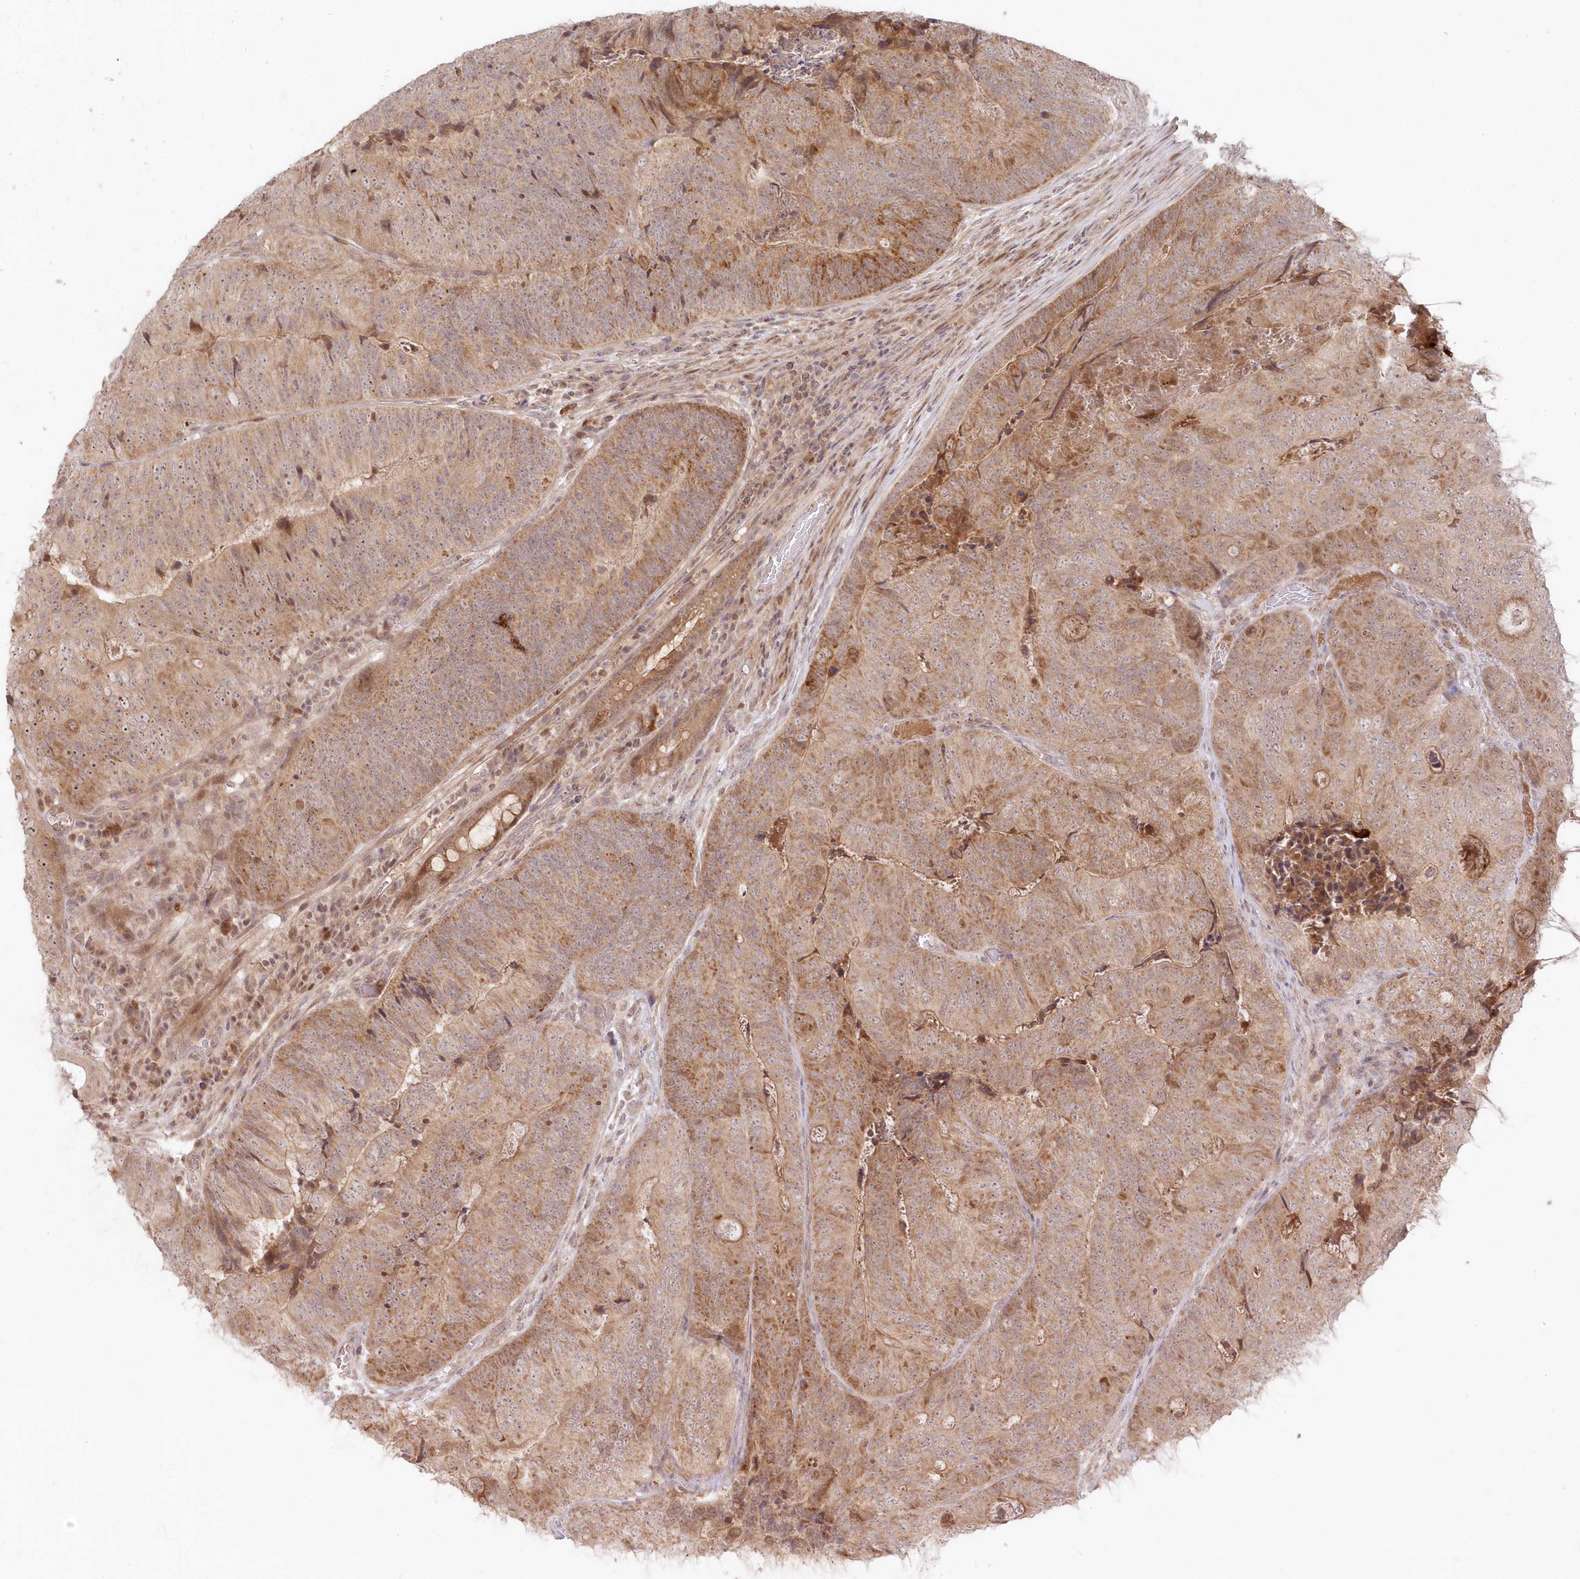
{"staining": {"intensity": "moderate", "quantity": ">75%", "location": "cytoplasmic/membranous,nuclear"}, "tissue": "colorectal cancer", "cell_type": "Tumor cells", "image_type": "cancer", "snomed": [{"axis": "morphology", "description": "Adenocarcinoma, NOS"}, {"axis": "topography", "description": "Colon"}], "caption": "A photomicrograph of adenocarcinoma (colorectal) stained for a protein reveals moderate cytoplasmic/membranous and nuclear brown staining in tumor cells.", "gene": "ASCC1", "patient": {"sex": "female", "age": 67}}